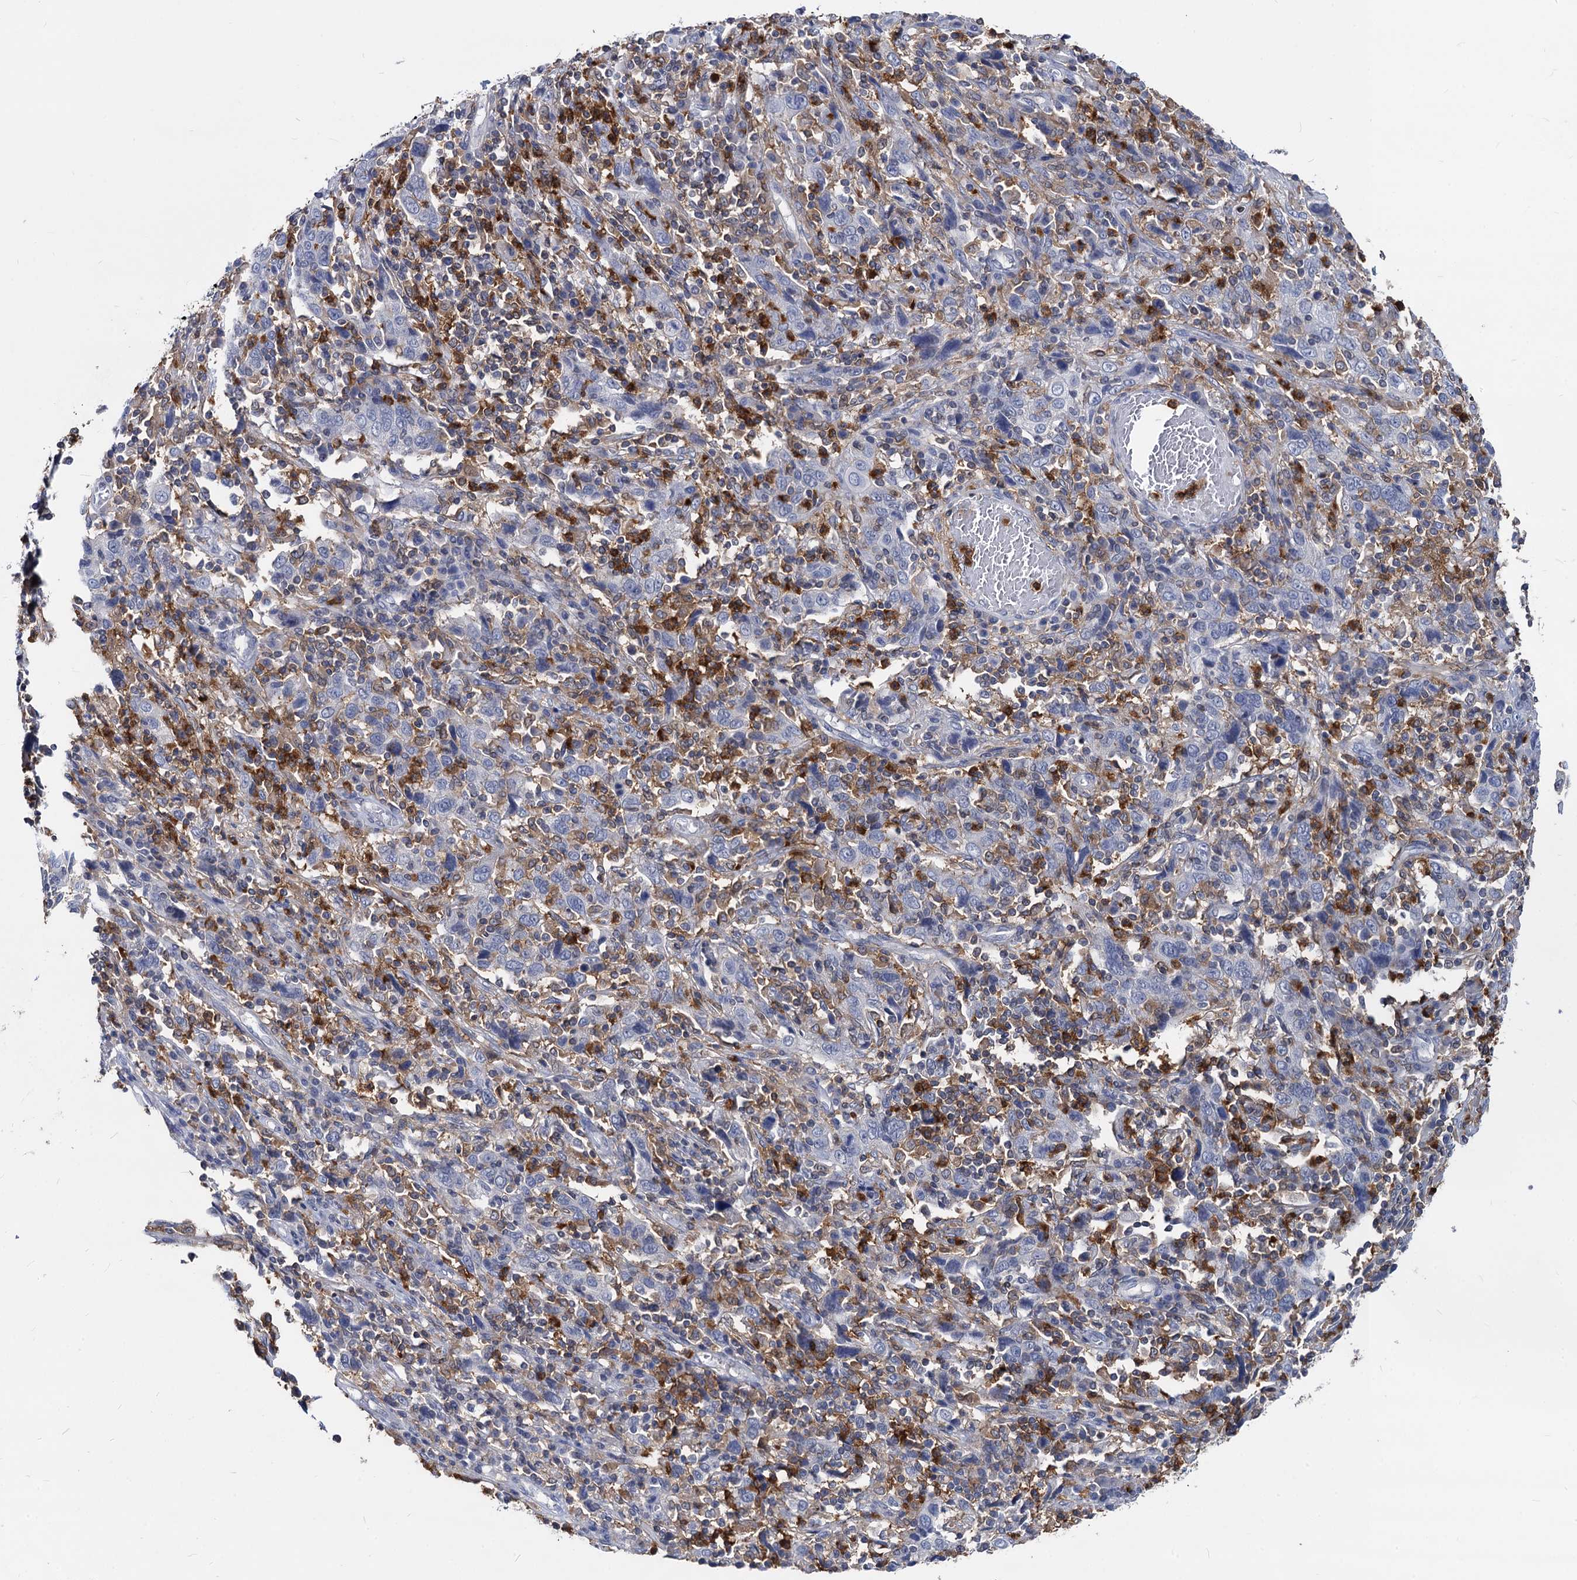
{"staining": {"intensity": "negative", "quantity": "none", "location": "none"}, "tissue": "cervical cancer", "cell_type": "Tumor cells", "image_type": "cancer", "snomed": [{"axis": "morphology", "description": "Squamous cell carcinoma, NOS"}, {"axis": "topography", "description": "Cervix"}], "caption": "Histopathology image shows no significant protein expression in tumor cells of cervical cancer. (DAB IHC visualized using brightfield microscopy, high magnification).", "gene": "RHOG", "patient": {"sex": "female", "age": 46}}